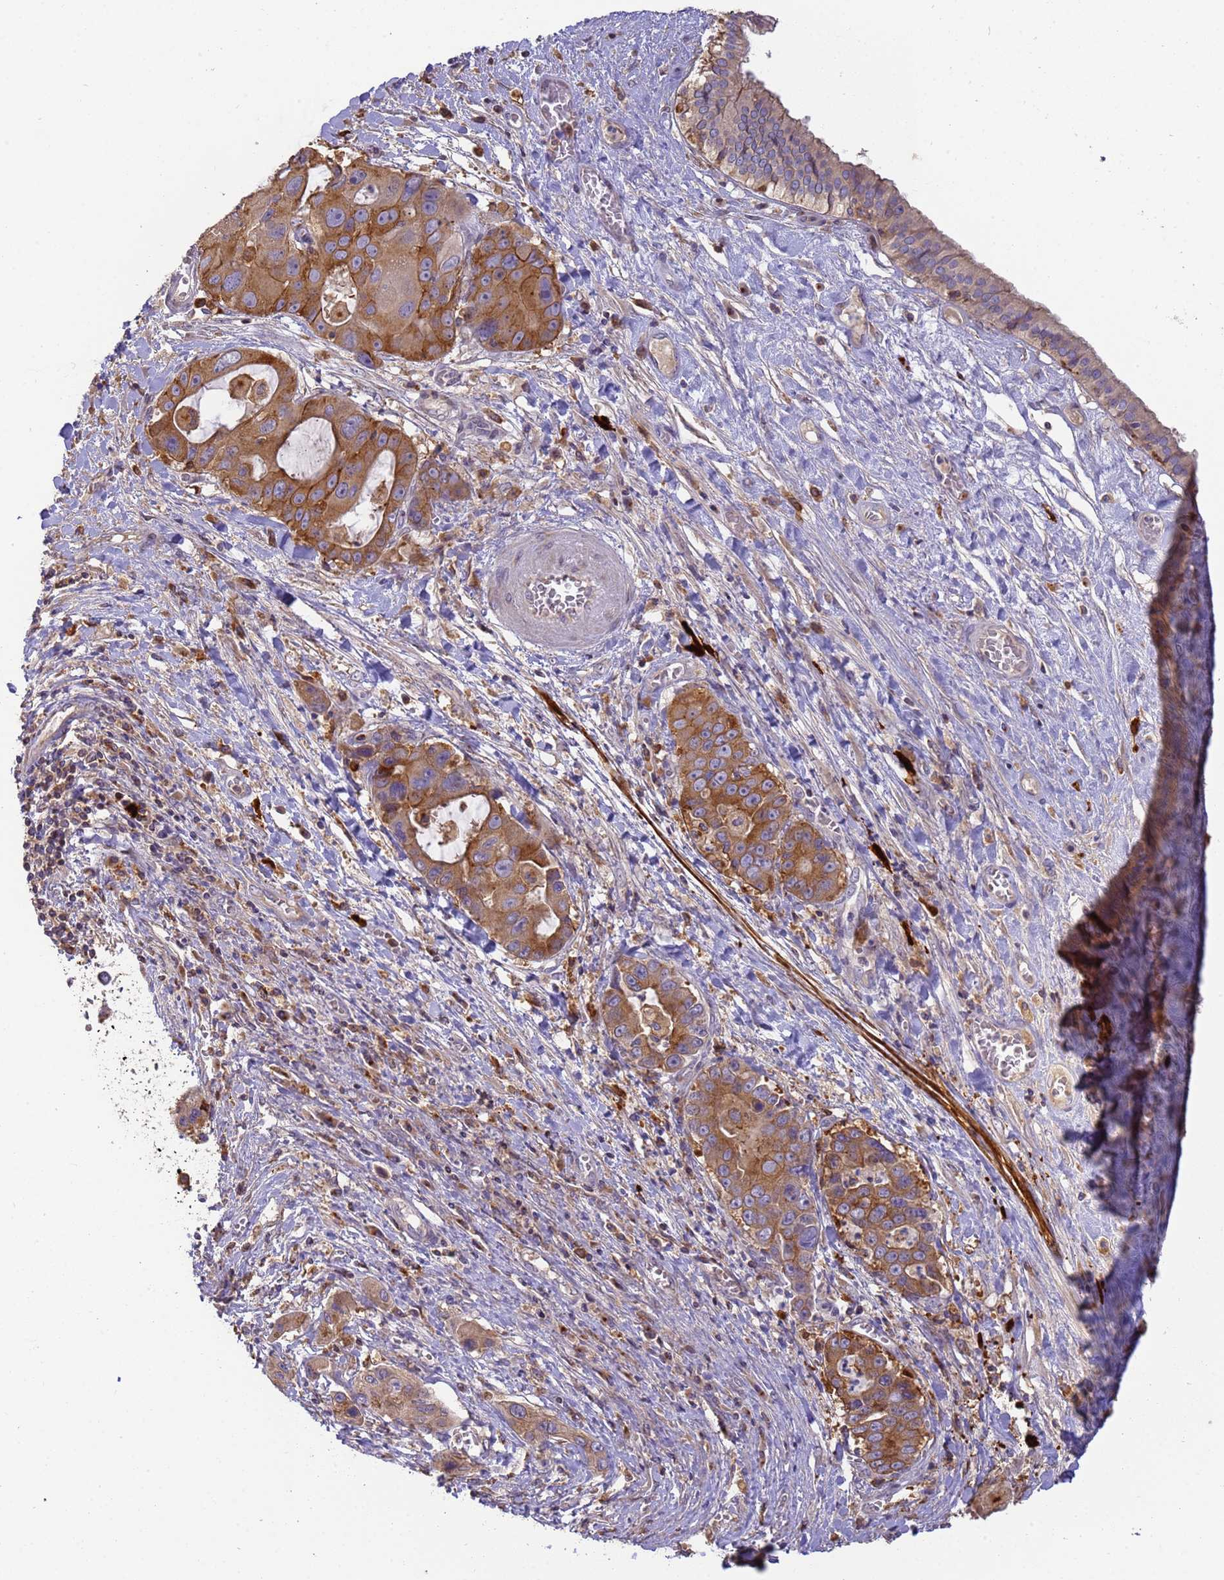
{"staining": {"intensity": "strong", "quantity": ">75%", "location": "cytoplasmic/membranous"}, "tissue": "liver cancer", "cell_type": "Tumor cells", "image_type": "cancer", "snomed": [{"axis": "morphology", "description": "Cholangiocarcinoma"}, {"axis": "topography", "description": "Liver"}], "caption": "About >75% of tumor cells in human liver cholangiocarcinoma reveal strong cytoplasmic/membranous protein staining as visualized by brown immunohistochemical staining.", "gene": "M6PR", "patient": {"sex": "male", "age": 67}}